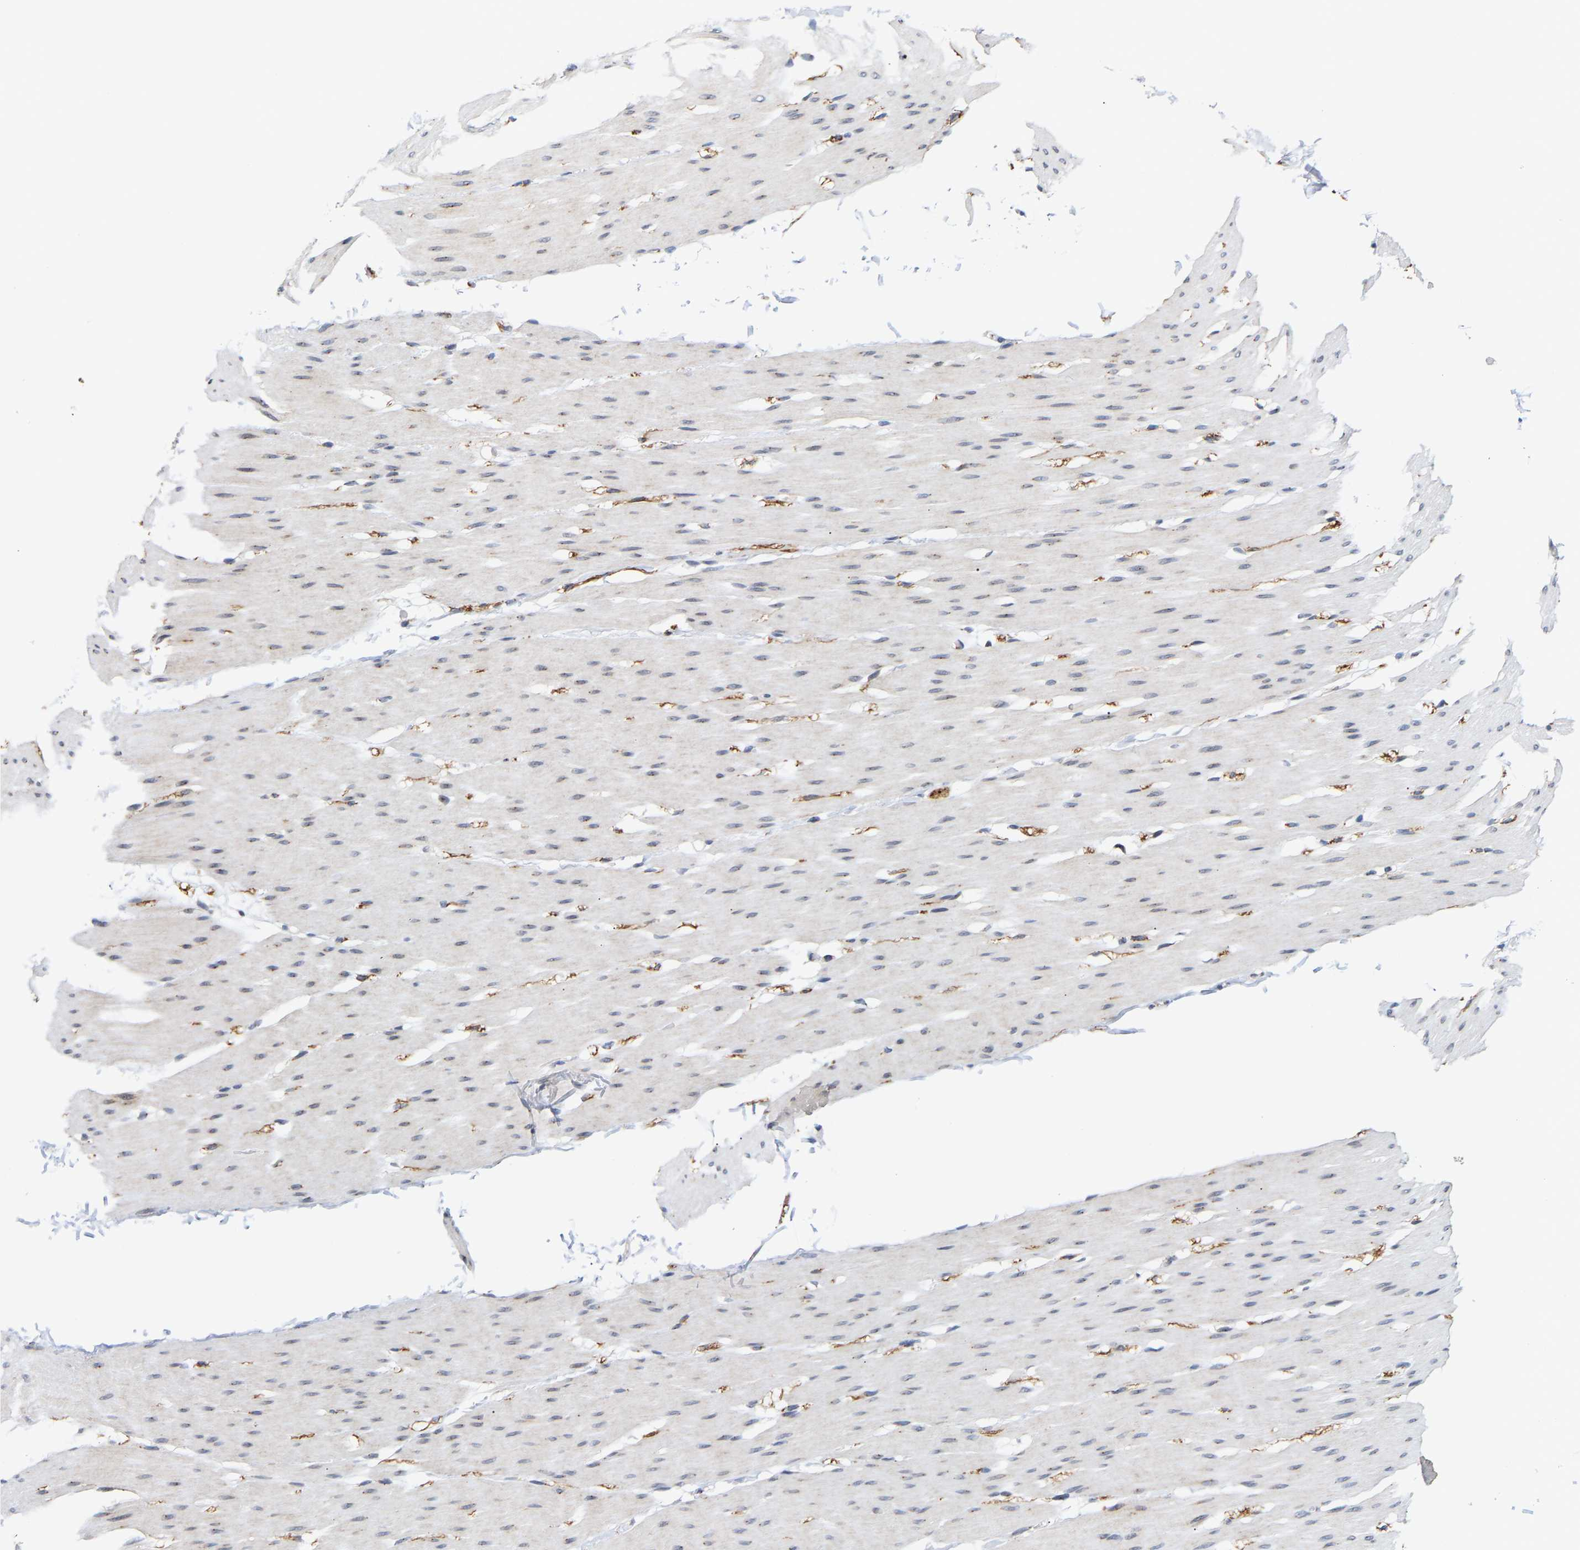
{"staining": {"intensity": "negative", "quantity": "none", "location": "none"}, "tissue": "smooth muscle", "cell_type": "Smooth muscle cells", "image_type": "normal", "snomed": [{"axis": "morphology", "description": "Normal tissue, NOS"}, {"axis": "topography", "description": "Smooth muscle"}, {"axis": "topography", "description": "Colon"}], "caption": "IHC of unremarkable smooth muscle demonstrates no staining in smooth muscle cells.", "gene": "PCNT", "patient": {"sex": "male", "age": 67}}